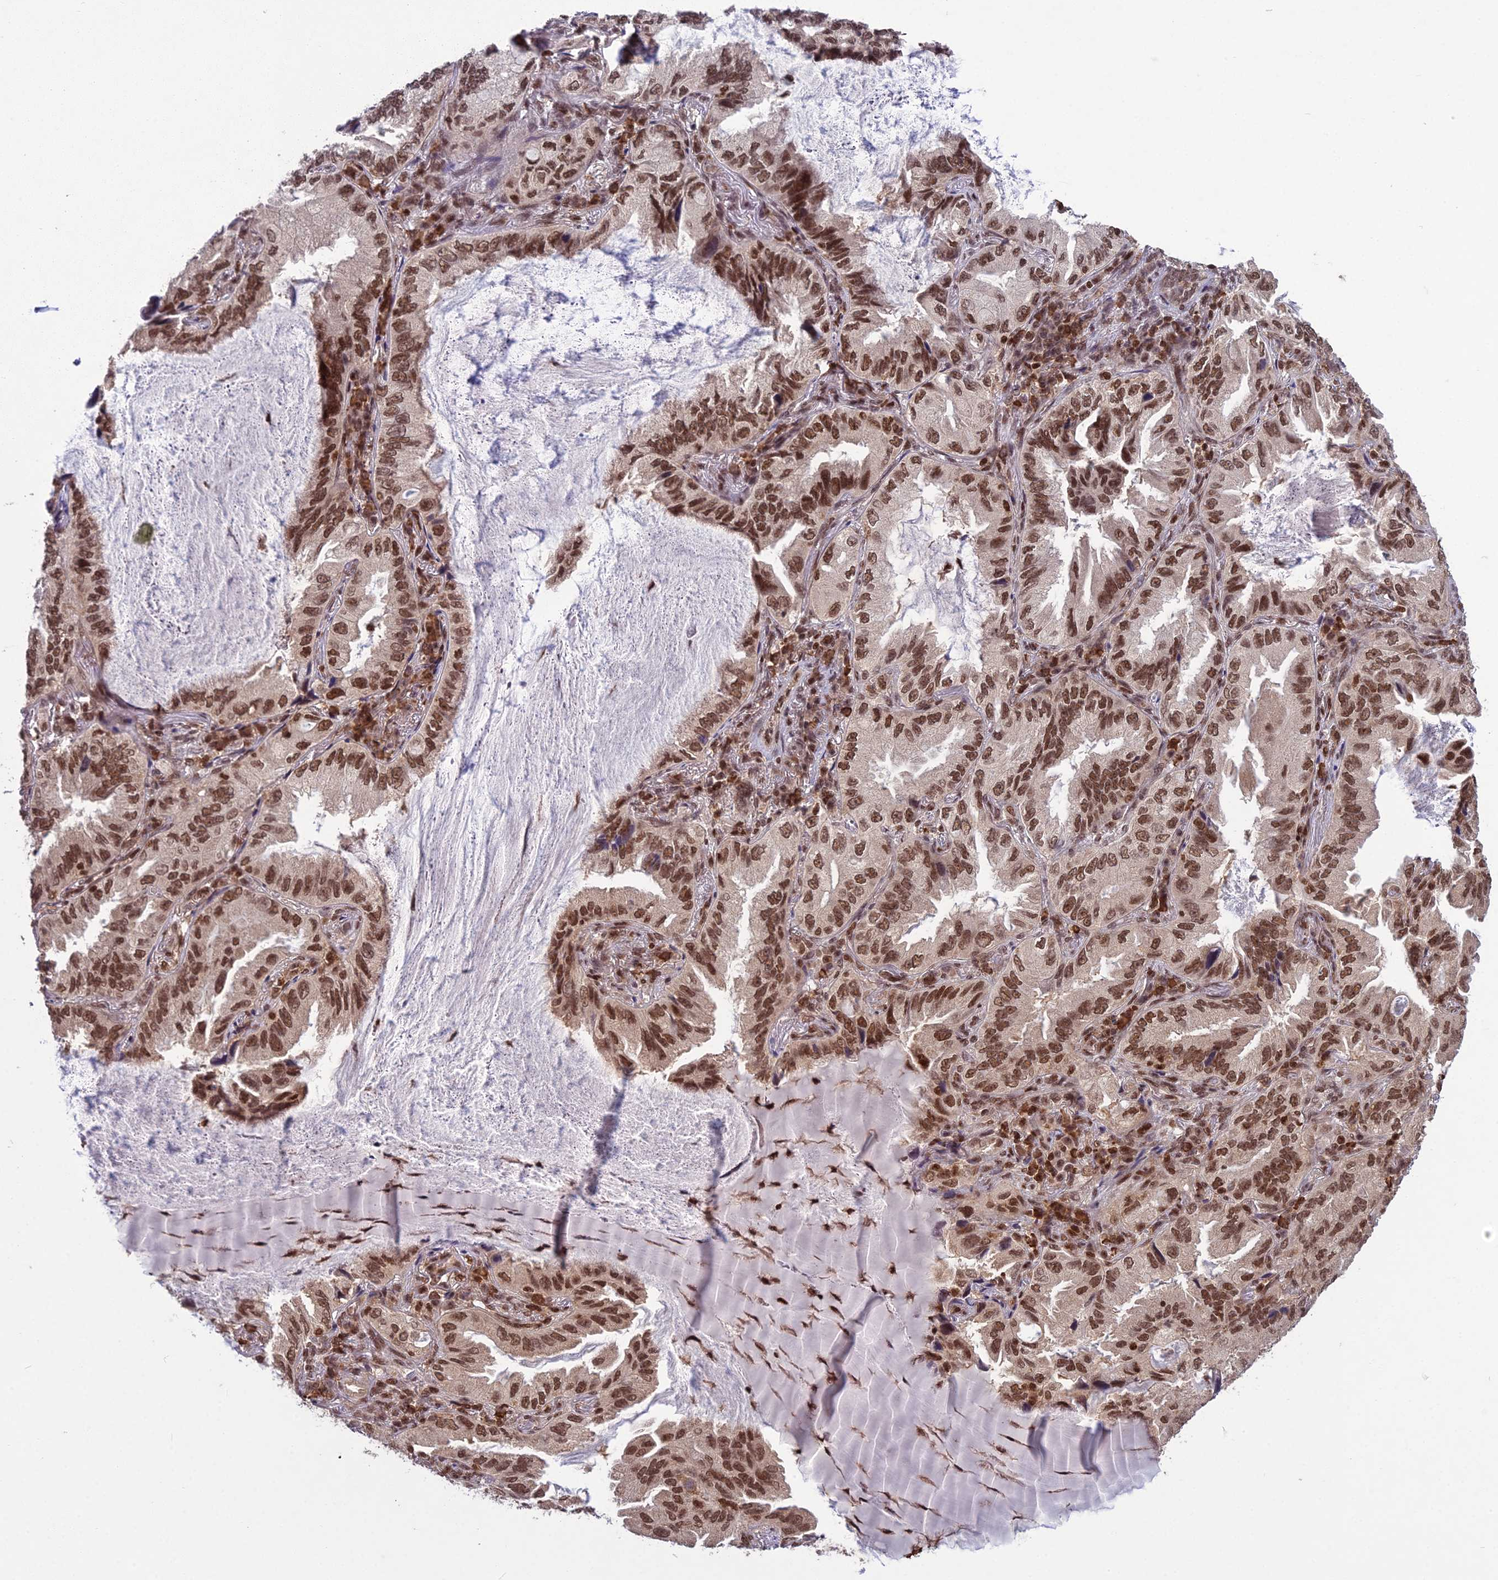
{"staining": {"intensity": "moderate", "quantity": ">75%", "location": "nuclear"}, "tissue": "lung cancer", "cell_type": "Tumor cells", "image_type": "cancer", "snomed": [{"axis": "morphology", "description": "Adenocarcinoma, NOS"}, {"axis": "topography", "description": "Lung"}], "caption": "Lung cancer tissue demonstrates moderate nuclear staining in approximately >75% of tumor cells, visualized by immunohistochemistry.", "gene": "GMEB1", "patient": {"sex": "female", "age": 69}}